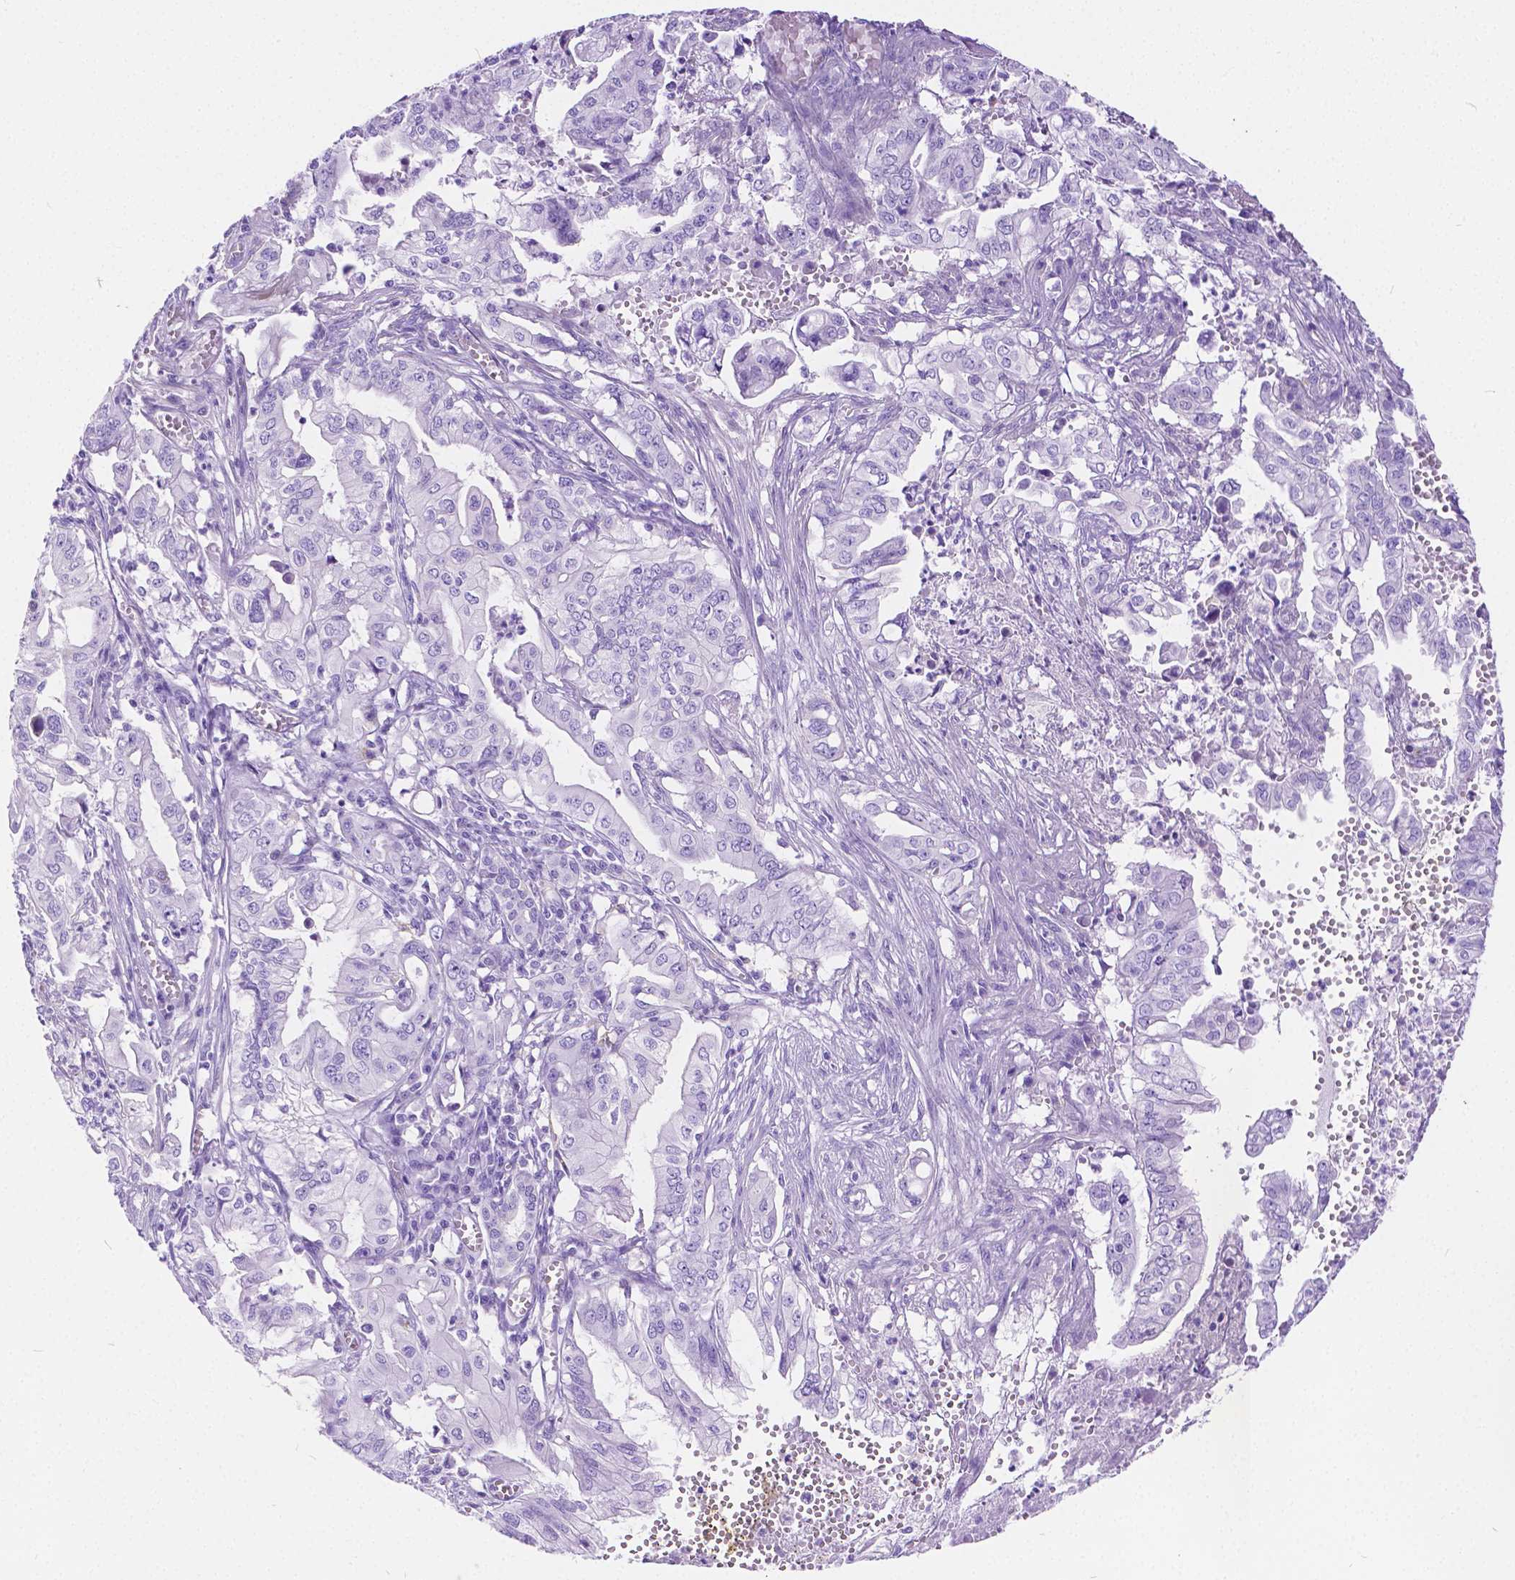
{"staining": {"intensity": "negative", "quantity": "none", "location": "none"}, "tissue": "pancreatic cancer", "cell_type": "Tumor cells", "image_type": "cancer", "snomed": [{"axis": "morphology", "description": "Adenocarcinoma, NOS"}, {"axis": "topography", "description": "Pancreas"}], "caption": "Pancreatic cancer stained for a protein using IHC exhibits no staining tumor cells.", "gene": "CHRM1", "patient": {"sex": "male", "age": 68}}